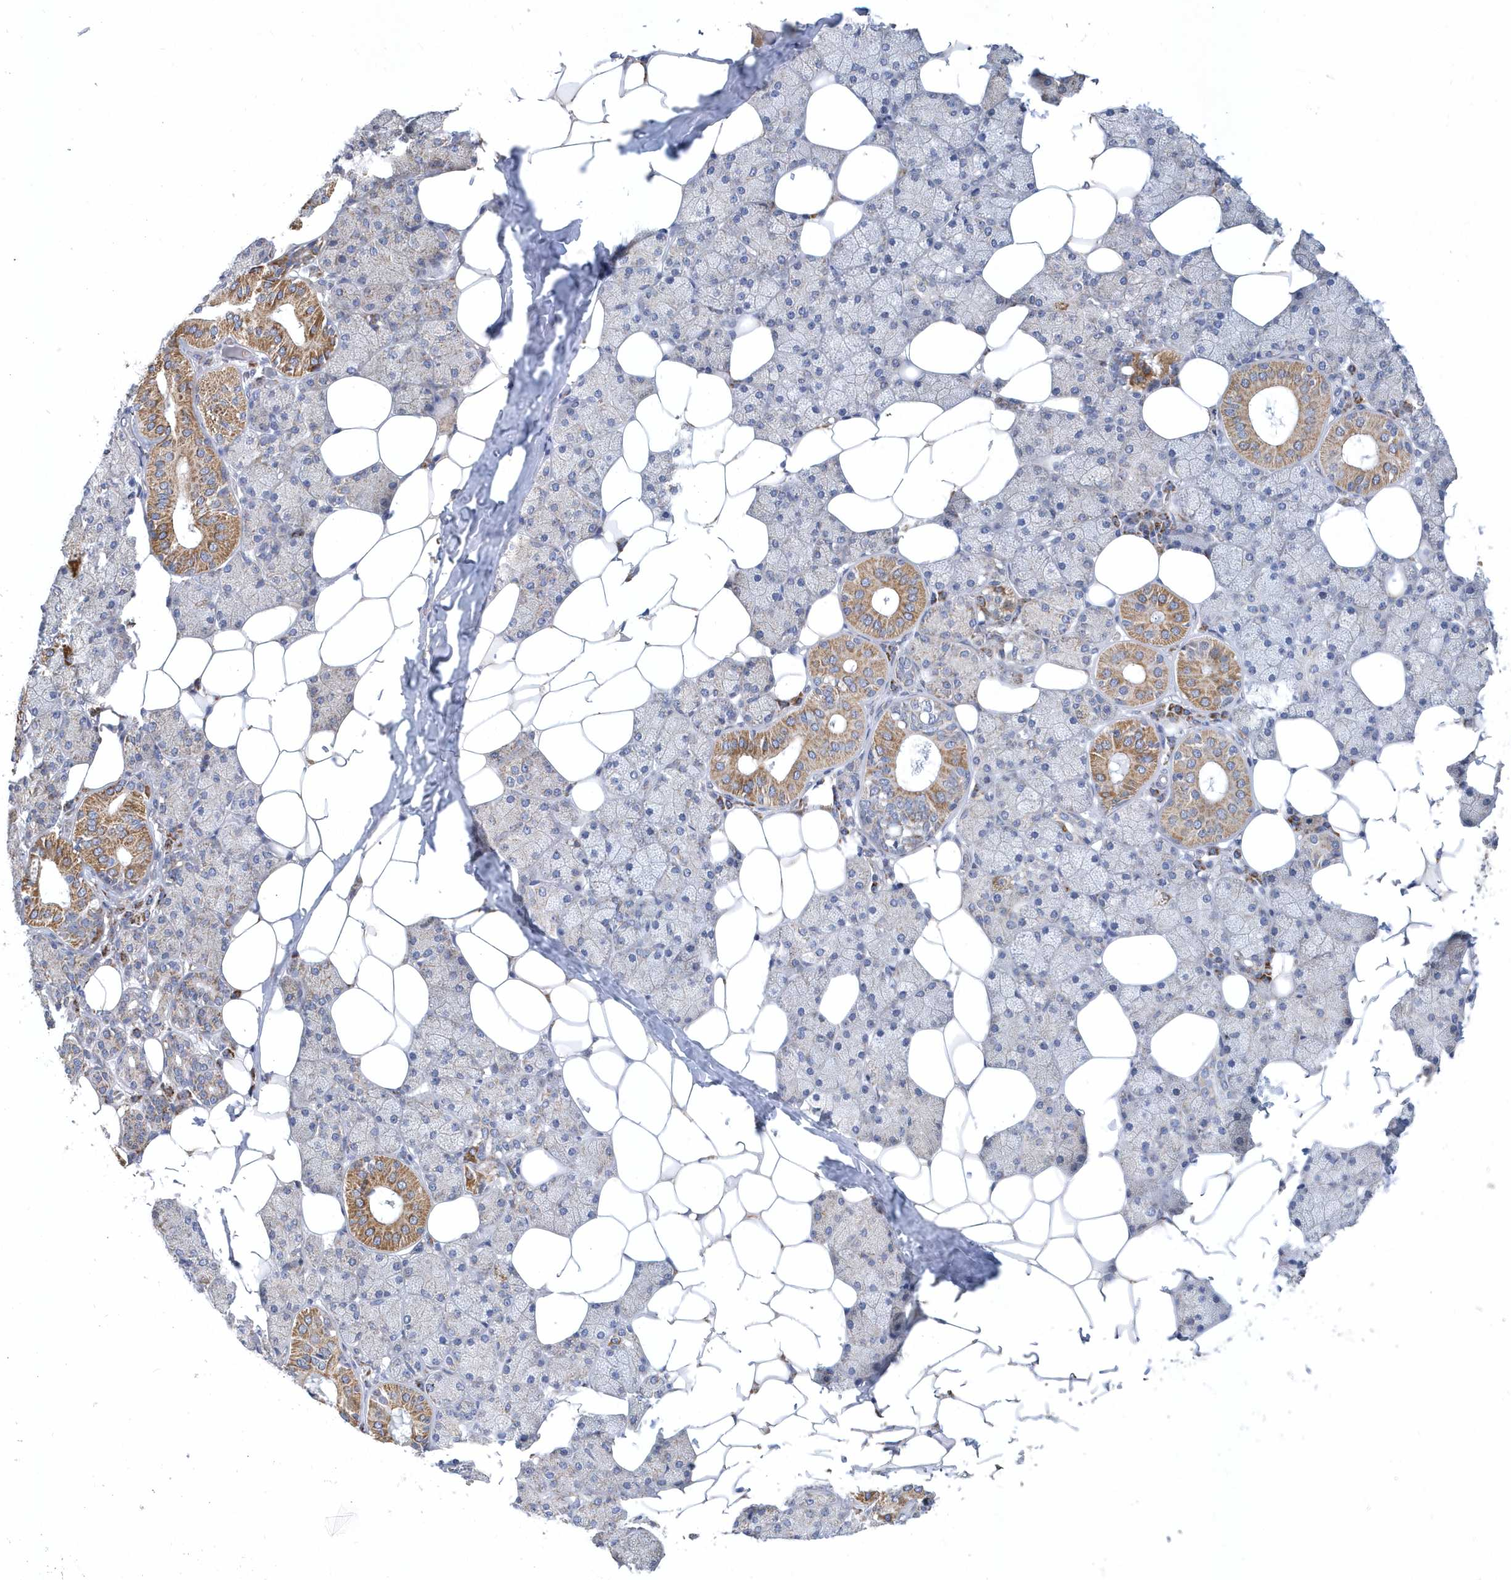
{"staining": {"intensity": "moderate", "quantity": "<25%", "location": "cytoplasmic/membranous"}, "tissue": "salivary gland", "cell_type": "Glandular cells", "image_type": "normal", "snomed": [{"axis": "morphology", "description": "Normal tissue, NOS"}, {"axis": "topography", "description": "Salivary gland"}], "caption": "Glandular cells display moderate cytoplasmic/membranous positivity in about <25% of cells in normal salivary gland. The staining was performed using DAB (3,3'-diaminobenzidine), with brown indicating positive protein expression. Nuclei are stained blue with hematoxylin.", "gene": "VWA5B2", "patient": {"sex": "female", "age": 33}}